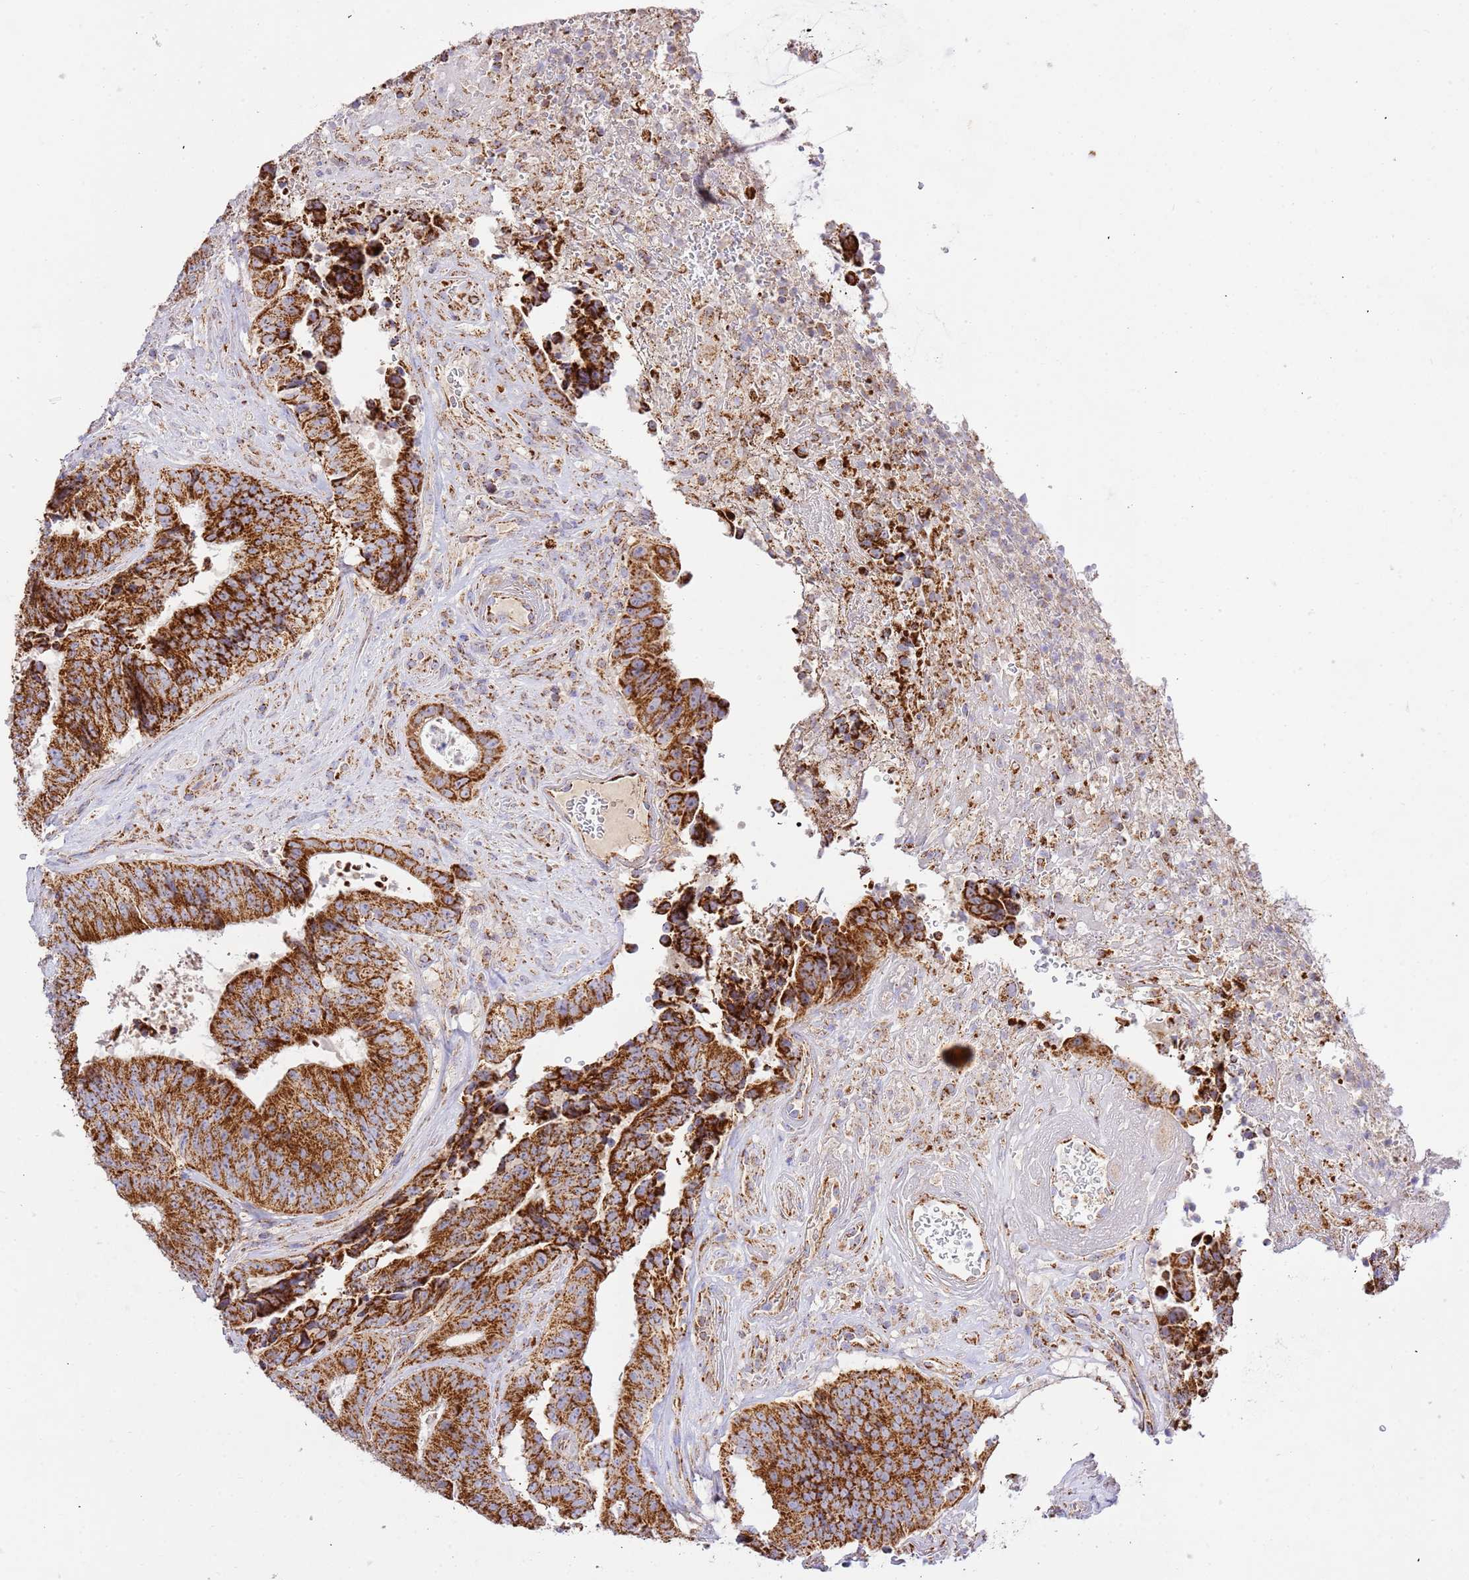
{"staining": {"intensity": "strong", "quantity": ">75%", "location": "cytoplasmic/membranous"}, "tissue": "colorectal cancer", "cell_type": "Tumor cells", "image_type": "cancer", "snomed": [{"axis": "morphology", "description": "Adenocarcinoma, NOS"}, {"axis": "topography", "description": "Rectum"}], "caption": "A brown stain labels strong cytoplasmic/membranous staining of a protein in human colorectal adenocarcinoma tumor cells.", "gene": "ZBTB39", "patient": {"sex": "male", "age": 72}}